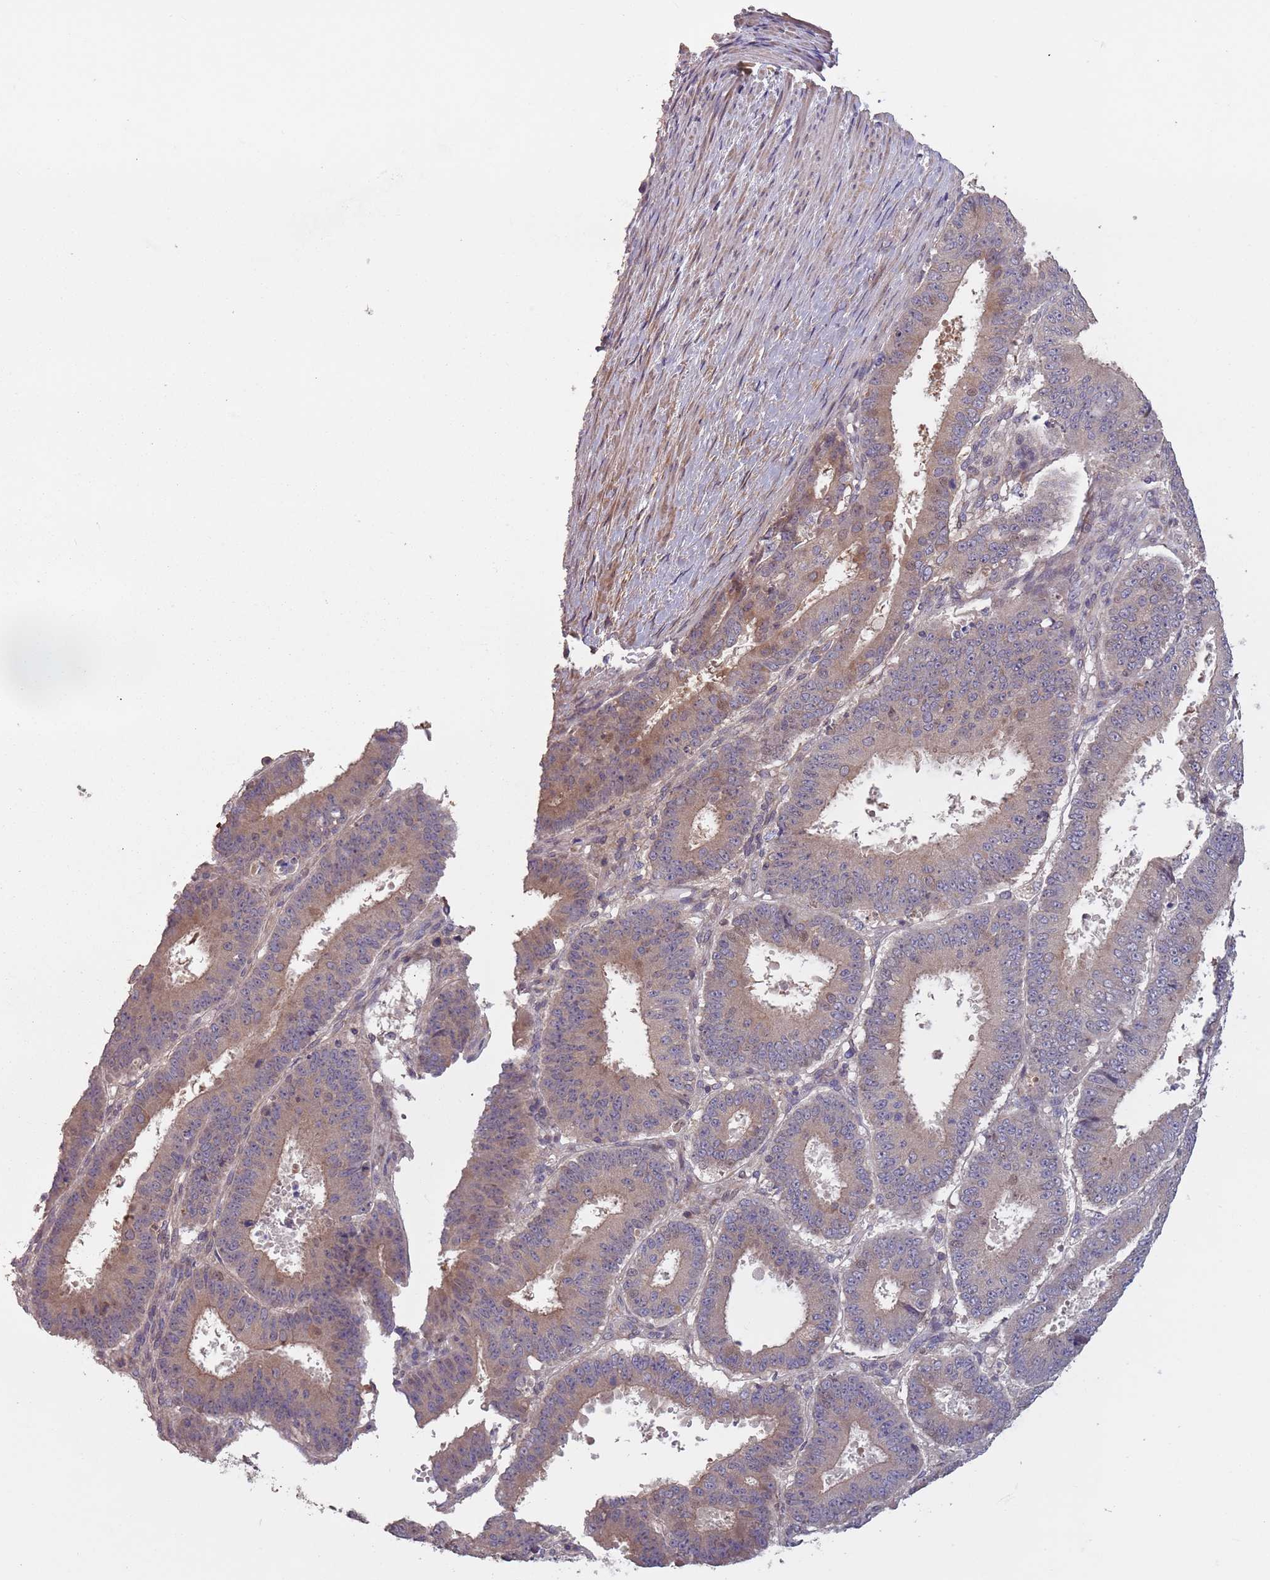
{"staining": {"intensity": "weak", "quantity": "25%-75%", "location": "cytoplasmic/membranous"}, "tissue": "ovarian cancer", "cell_type": "Tumor cells", "image_type": "cancer", "snomed": [{"axis": "morphology", "description": "Carcinoma, endometroid"}, {"axis": "topography", "description": "Appendix"}, {"axis": "topography", "description": "Ovary"}], "caption": "Human ovarian endometroid carcinoma stained with a protein marker shows weak staining in tumor cells.", "gene": "MBD3L1", "patient": {"sex": "female", "age": 42}}